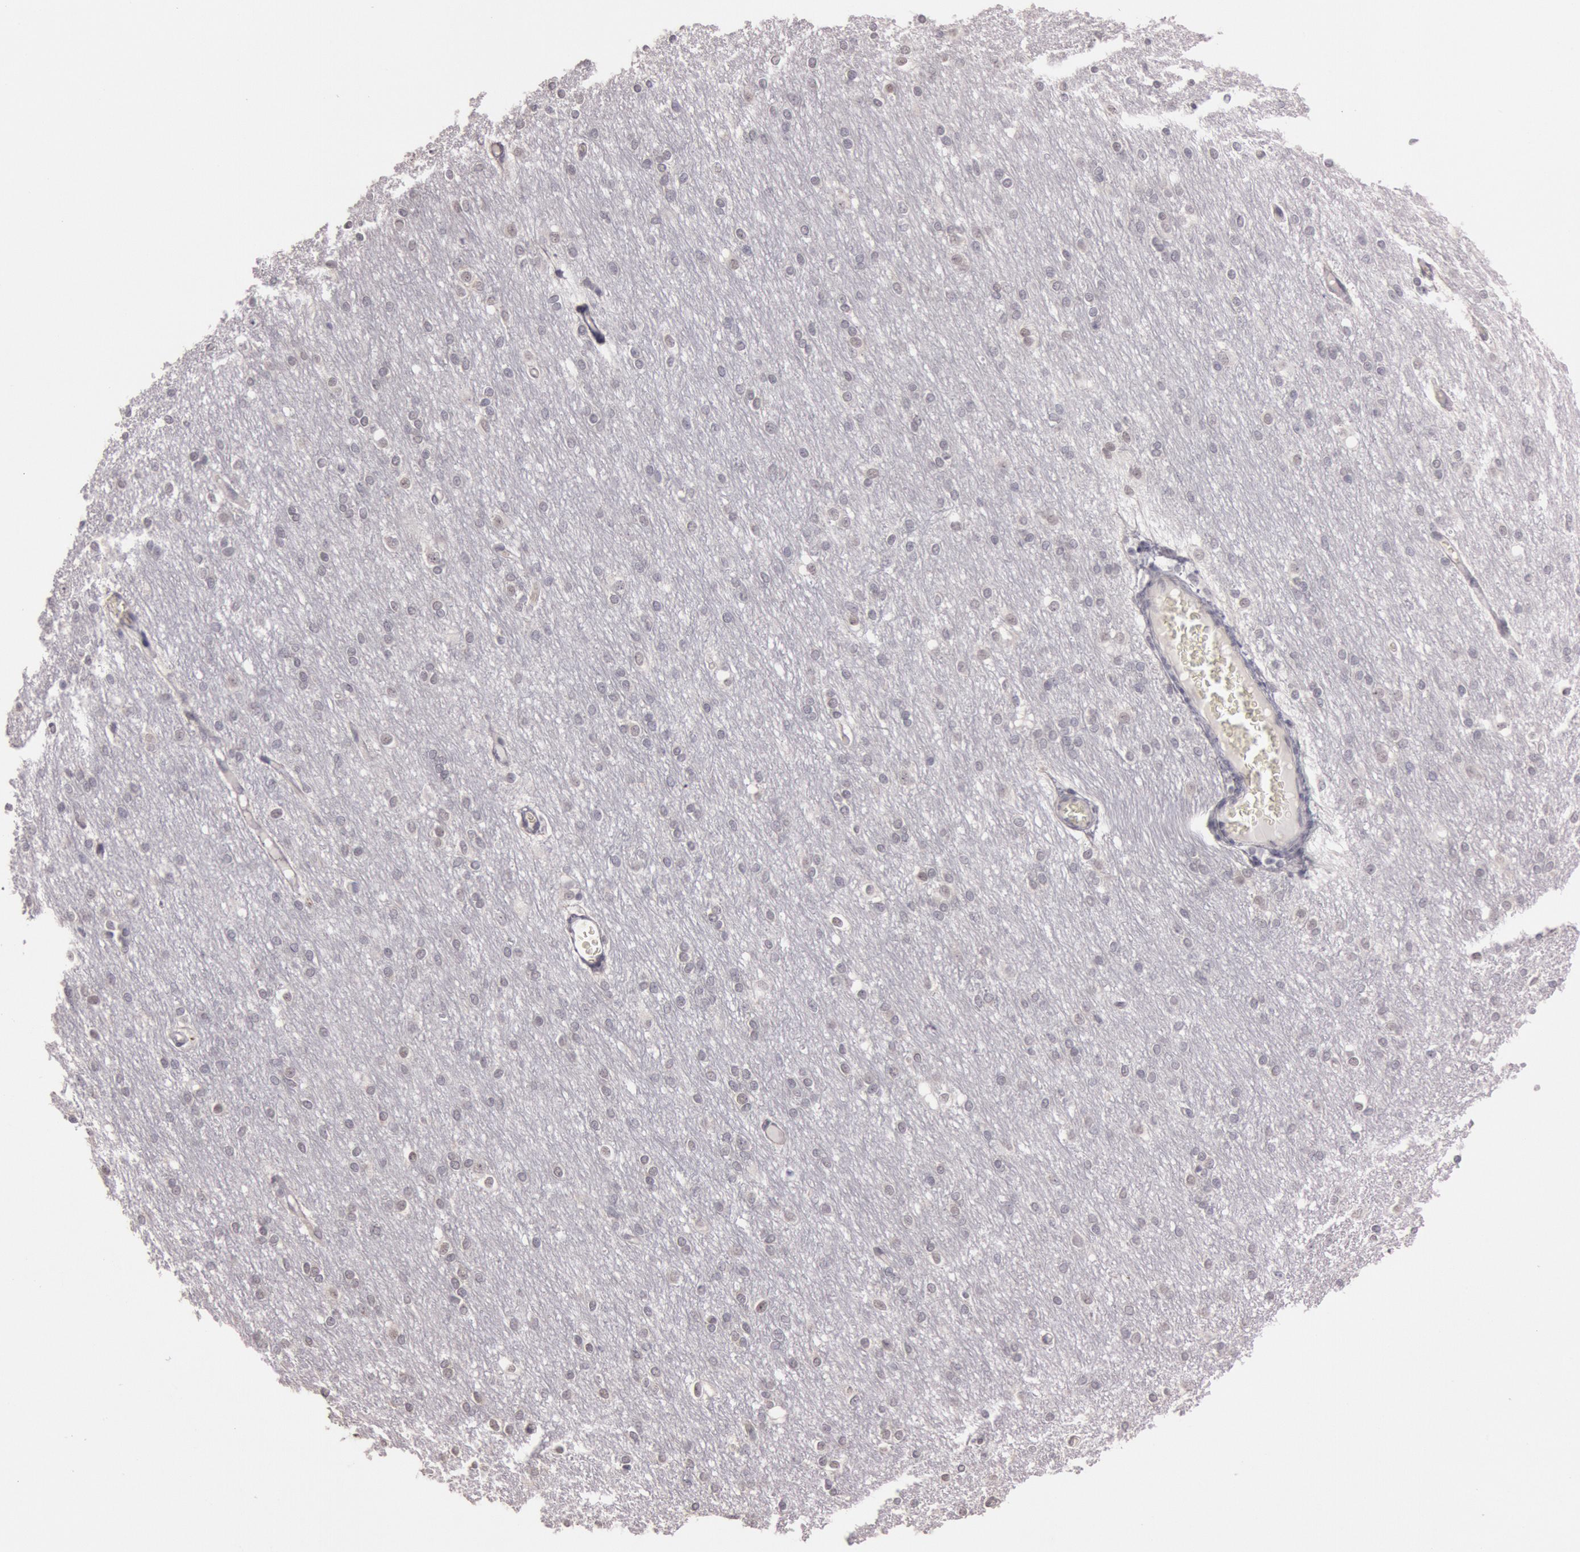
{"staining": {"intensity": "negative", "quantity": "none", "location": "none"}, "tissue": "cerebral cortex", "cell_type": "Endothelial cells", "image_type": "normal", "snomed": [{"axis": "morphology", "description": "Normal tissue, NOS"}, {"axis": "morphology", "description": "Inflammation, NOS"}, {"axis": "topography", "description": "Cerebral cortex"}], "caption": "Immunohistochemistry (IHC) histopathology image of normal cerebral cortex: cerebral cortex stained with DAB displays no significant protein positivity in endothelial cells.", "gene": "KDM6A", "patient": {"sex": "male", "age": 6}}